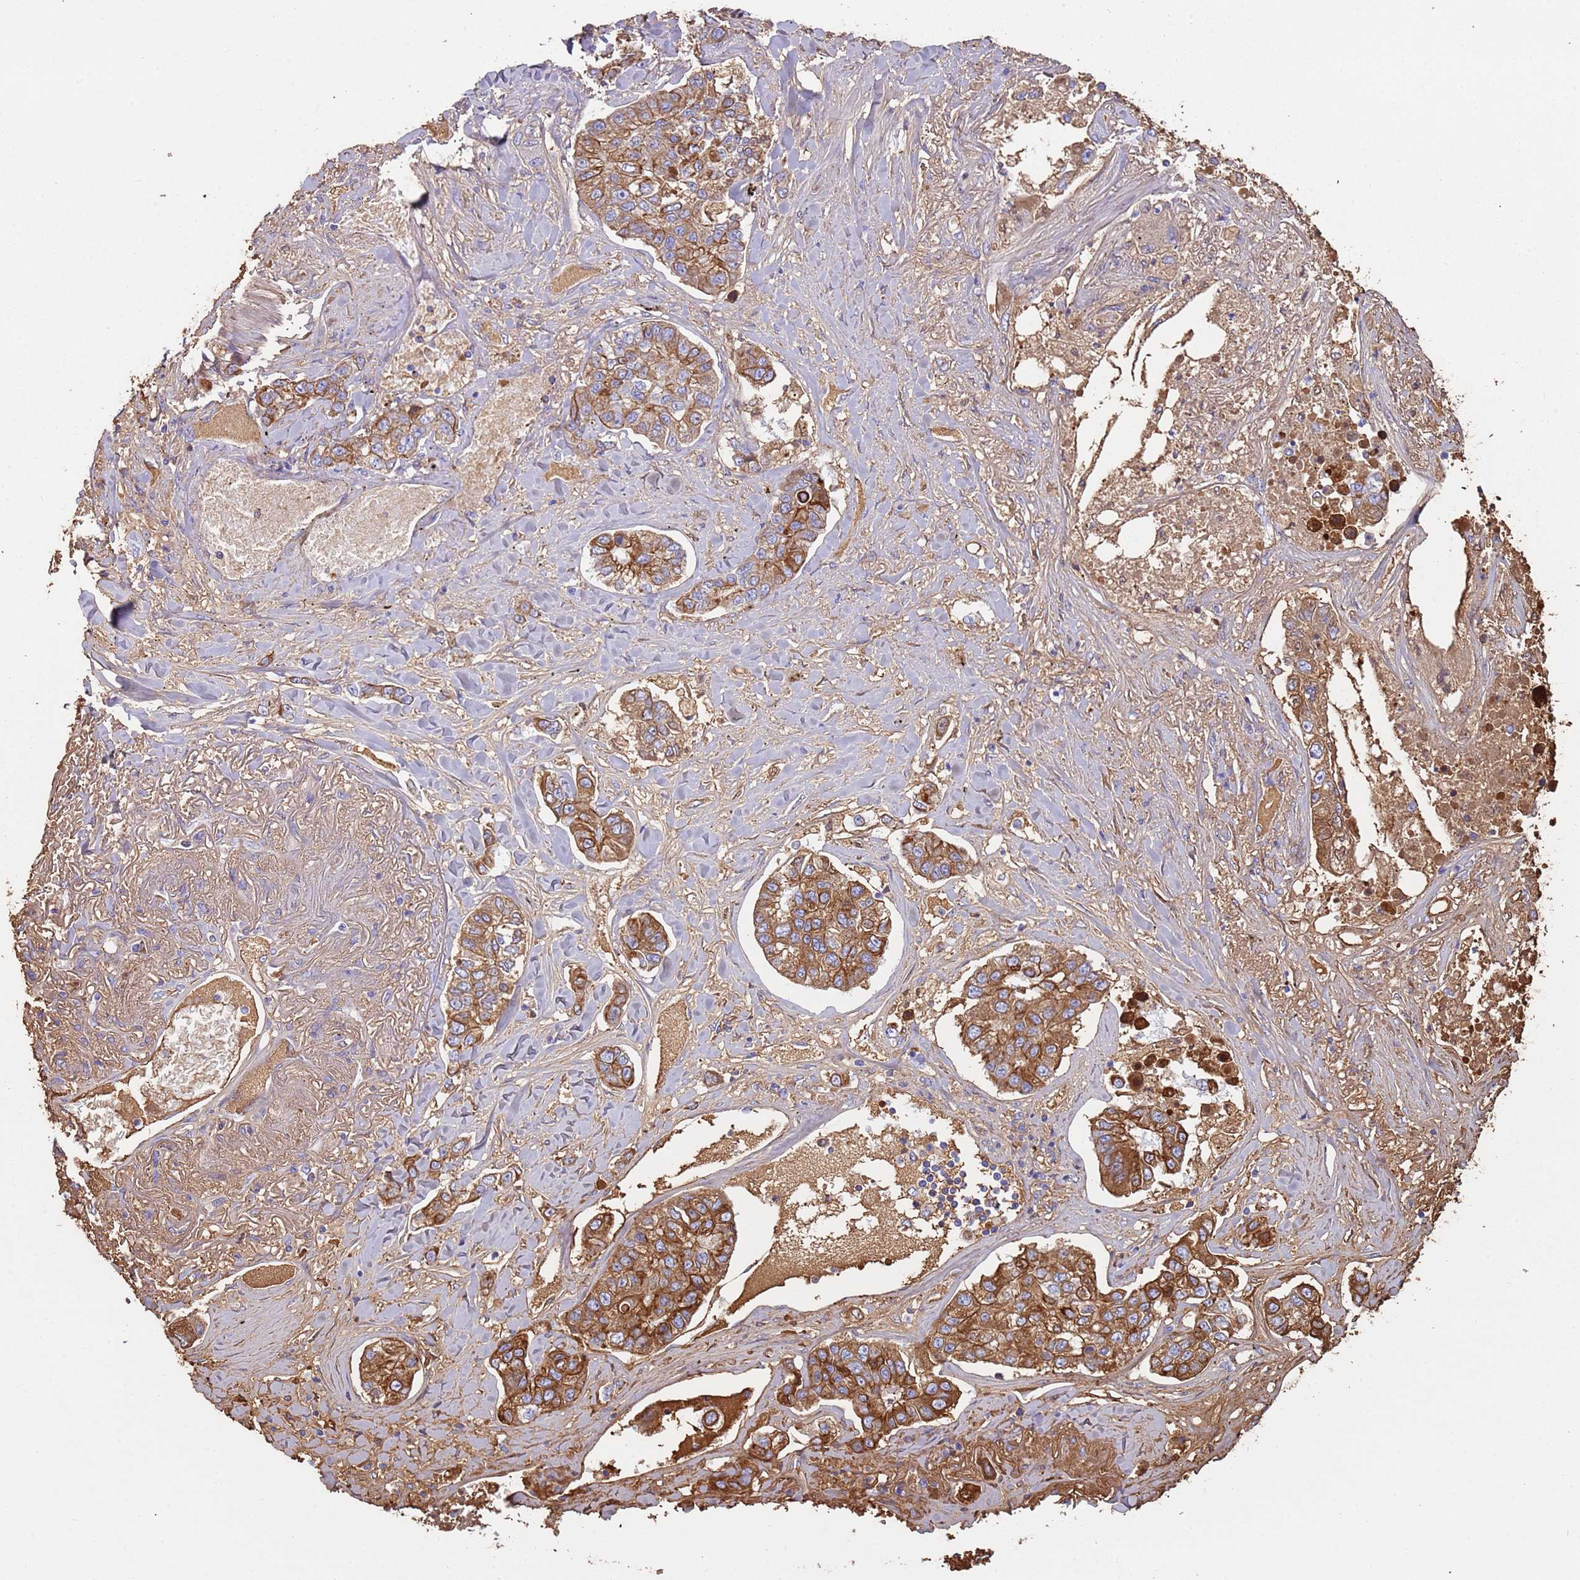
{"staining": {"intensity": "strong", "quantity": "25%-75%", "location": "cytoplasmic/membranous"}, "tissue": "lung cancer", "cell_type": "Tumor cells", "image_type": "cancer", "snomed": [{"axis": "morphology", "description": "Adenocarcinoma, NOS"}, {"axis": "topography", "description": "Lung"}], "caption": "The immunohistochemical stain labels strong cytoplasmic/membranous expression in tumor cells of lung cancer (adenocarcinoma) tissue.", "gene": "CYSLTR2", "patient": {"sex": "male", "age": 49}}